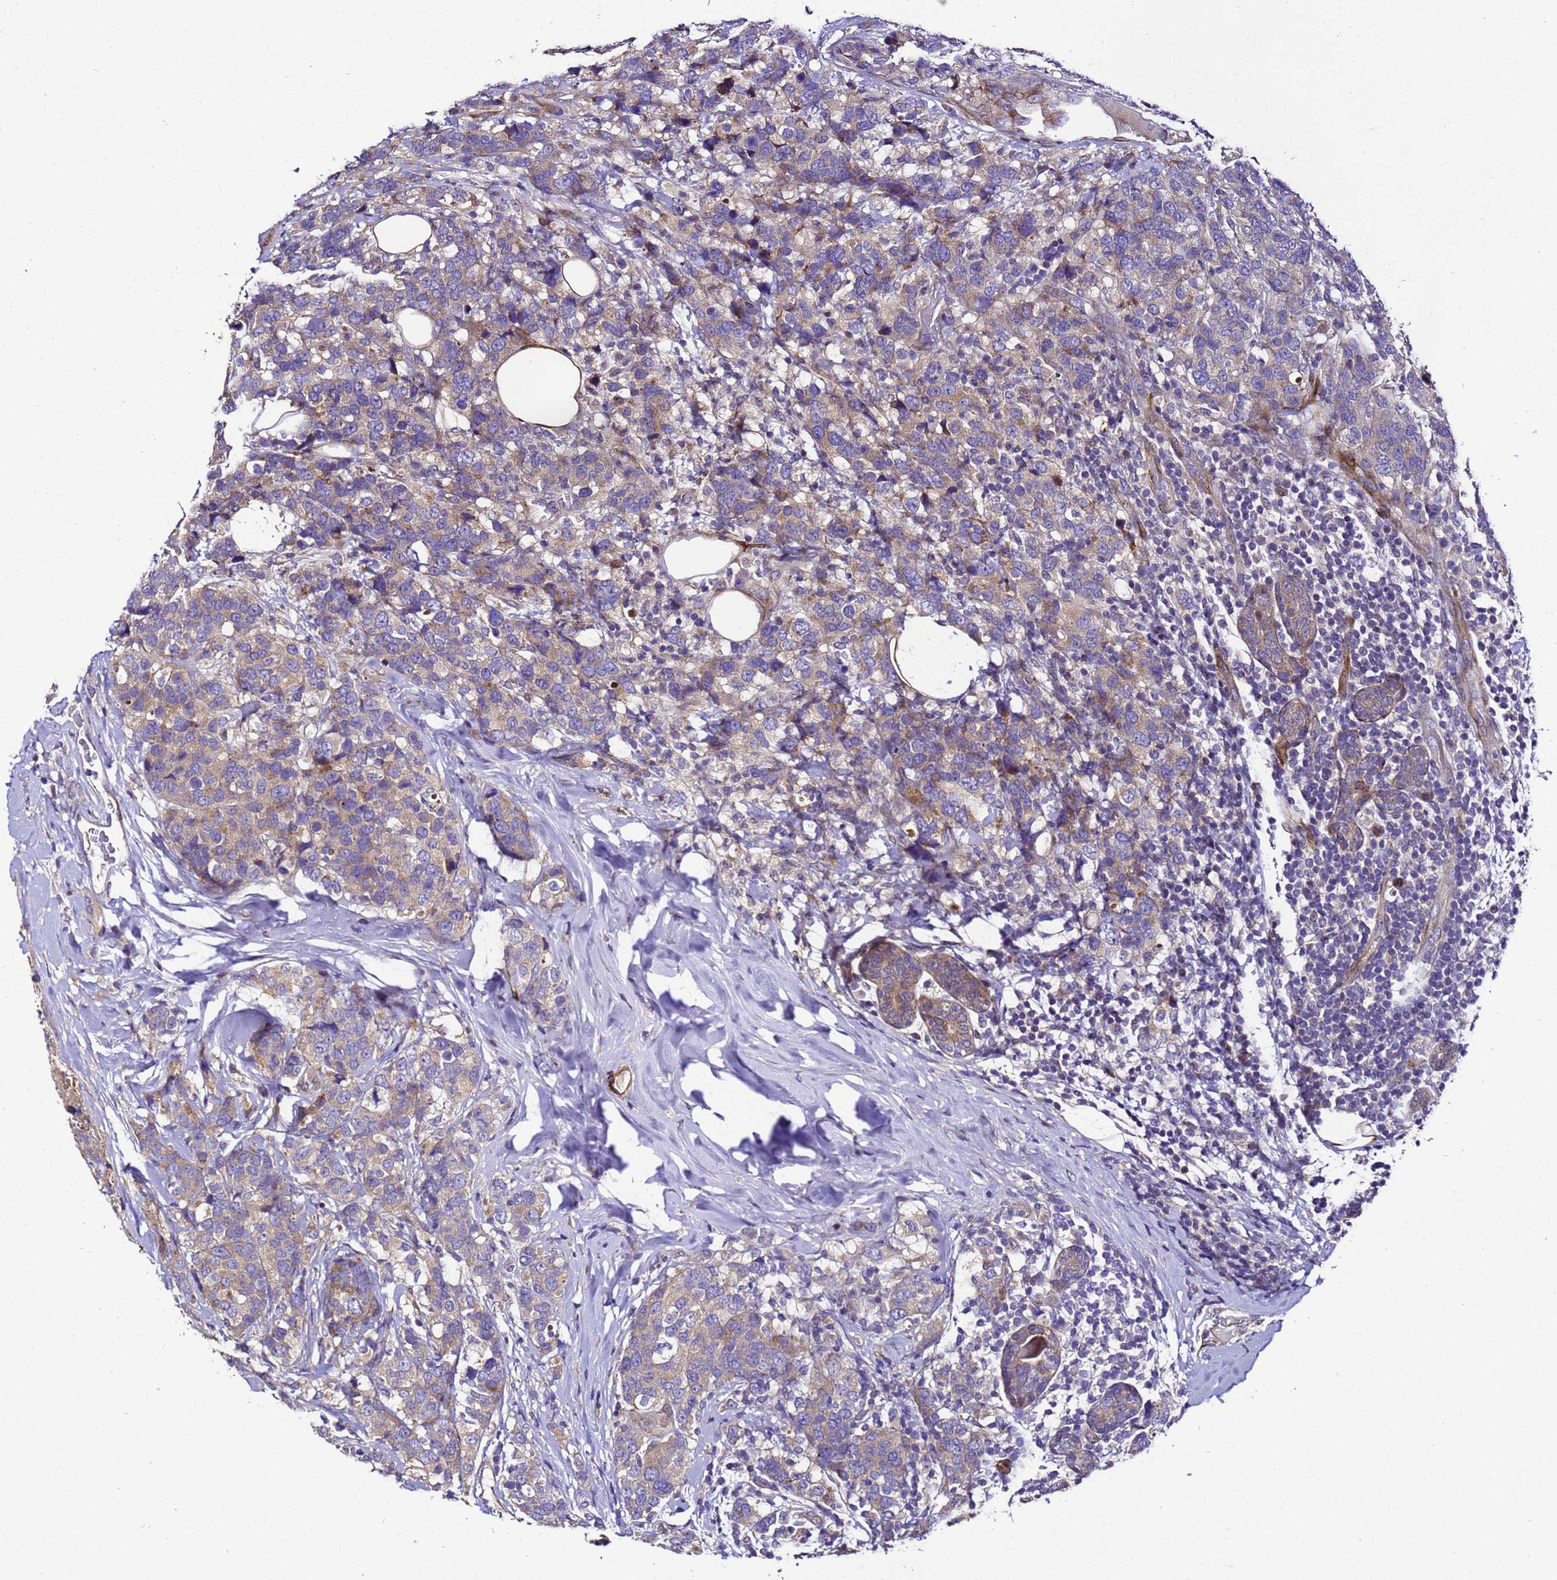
{"staining": {"intensity": "weak", "quantity": ">75%", "location": "cytoplasmic/membranous"}, "tissue": "breast cancer", "cell_type": "Tumor cells", "image_type": "cancer", "snomed": [{"axis": "morphology", "description": "Lobular carcinoma"}, {"axis": "topography", "description": "Breast"}], "caption": "Immunohistochemical staining of human breast lobular carcinoma displays low levels of weak cytoplasmic/membranous protein positivity in approximately >75% of tumor cells.", "gene": "ZNF417", "patient": {"sex": "female", "age": 59}}